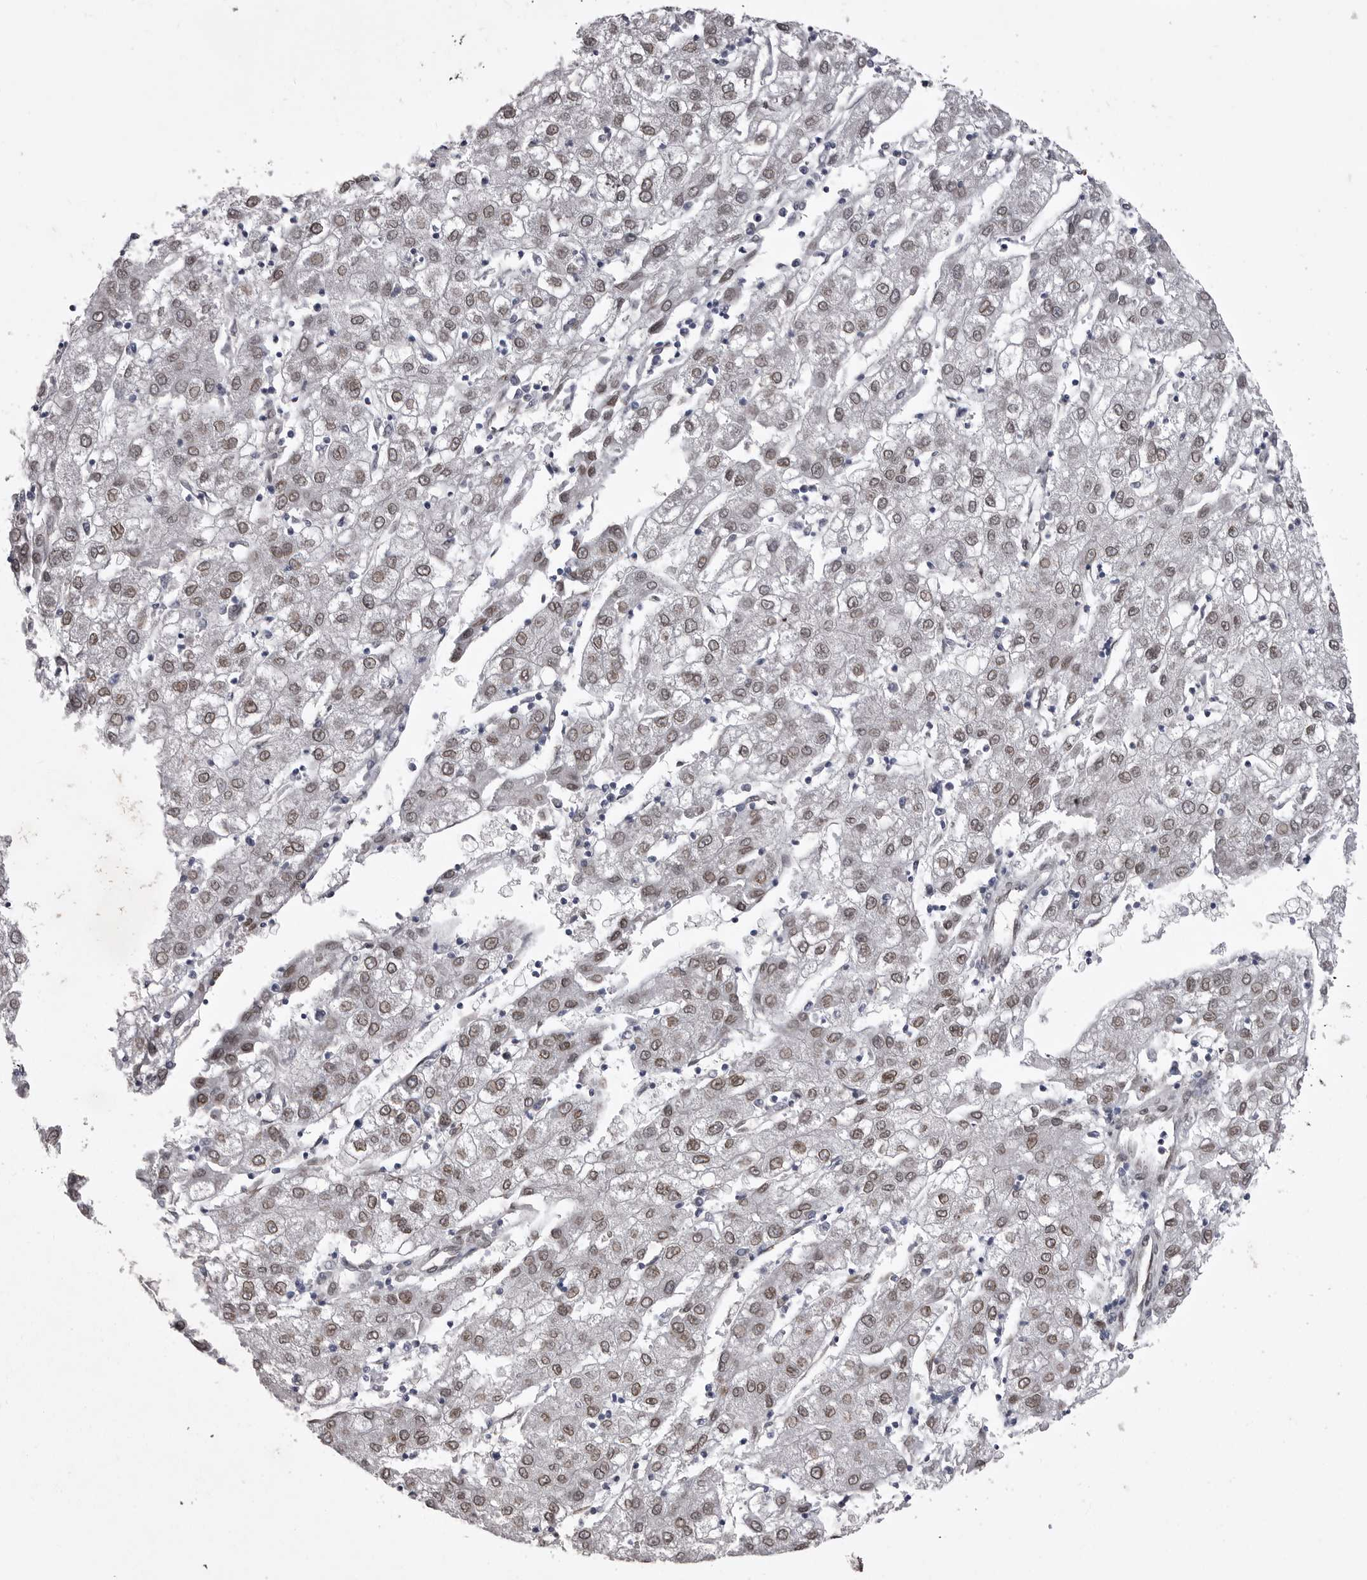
{"staining": {"intensity": "weak", "quantity": ">75%", "location": "nuclear"}, "tissue": "liver cancer", "cell_type": "Tumor cells", "image_type": "cancer", "snomed": [{"axis": "morphology", "description": "Carcinoma, Hepatocellular, NOS"}, {"axis": "topography", "description": "Liver"}], "caption": "Liver cancer was stained to show a protein in brown. There is low levels of weak nuclear staining in about >75% of tumor cells. The protein of interest is shown in brown color, while the nuclei are stained blue.", "gene": "ABL1", "patient": {"sex": "male", "age": 72}}